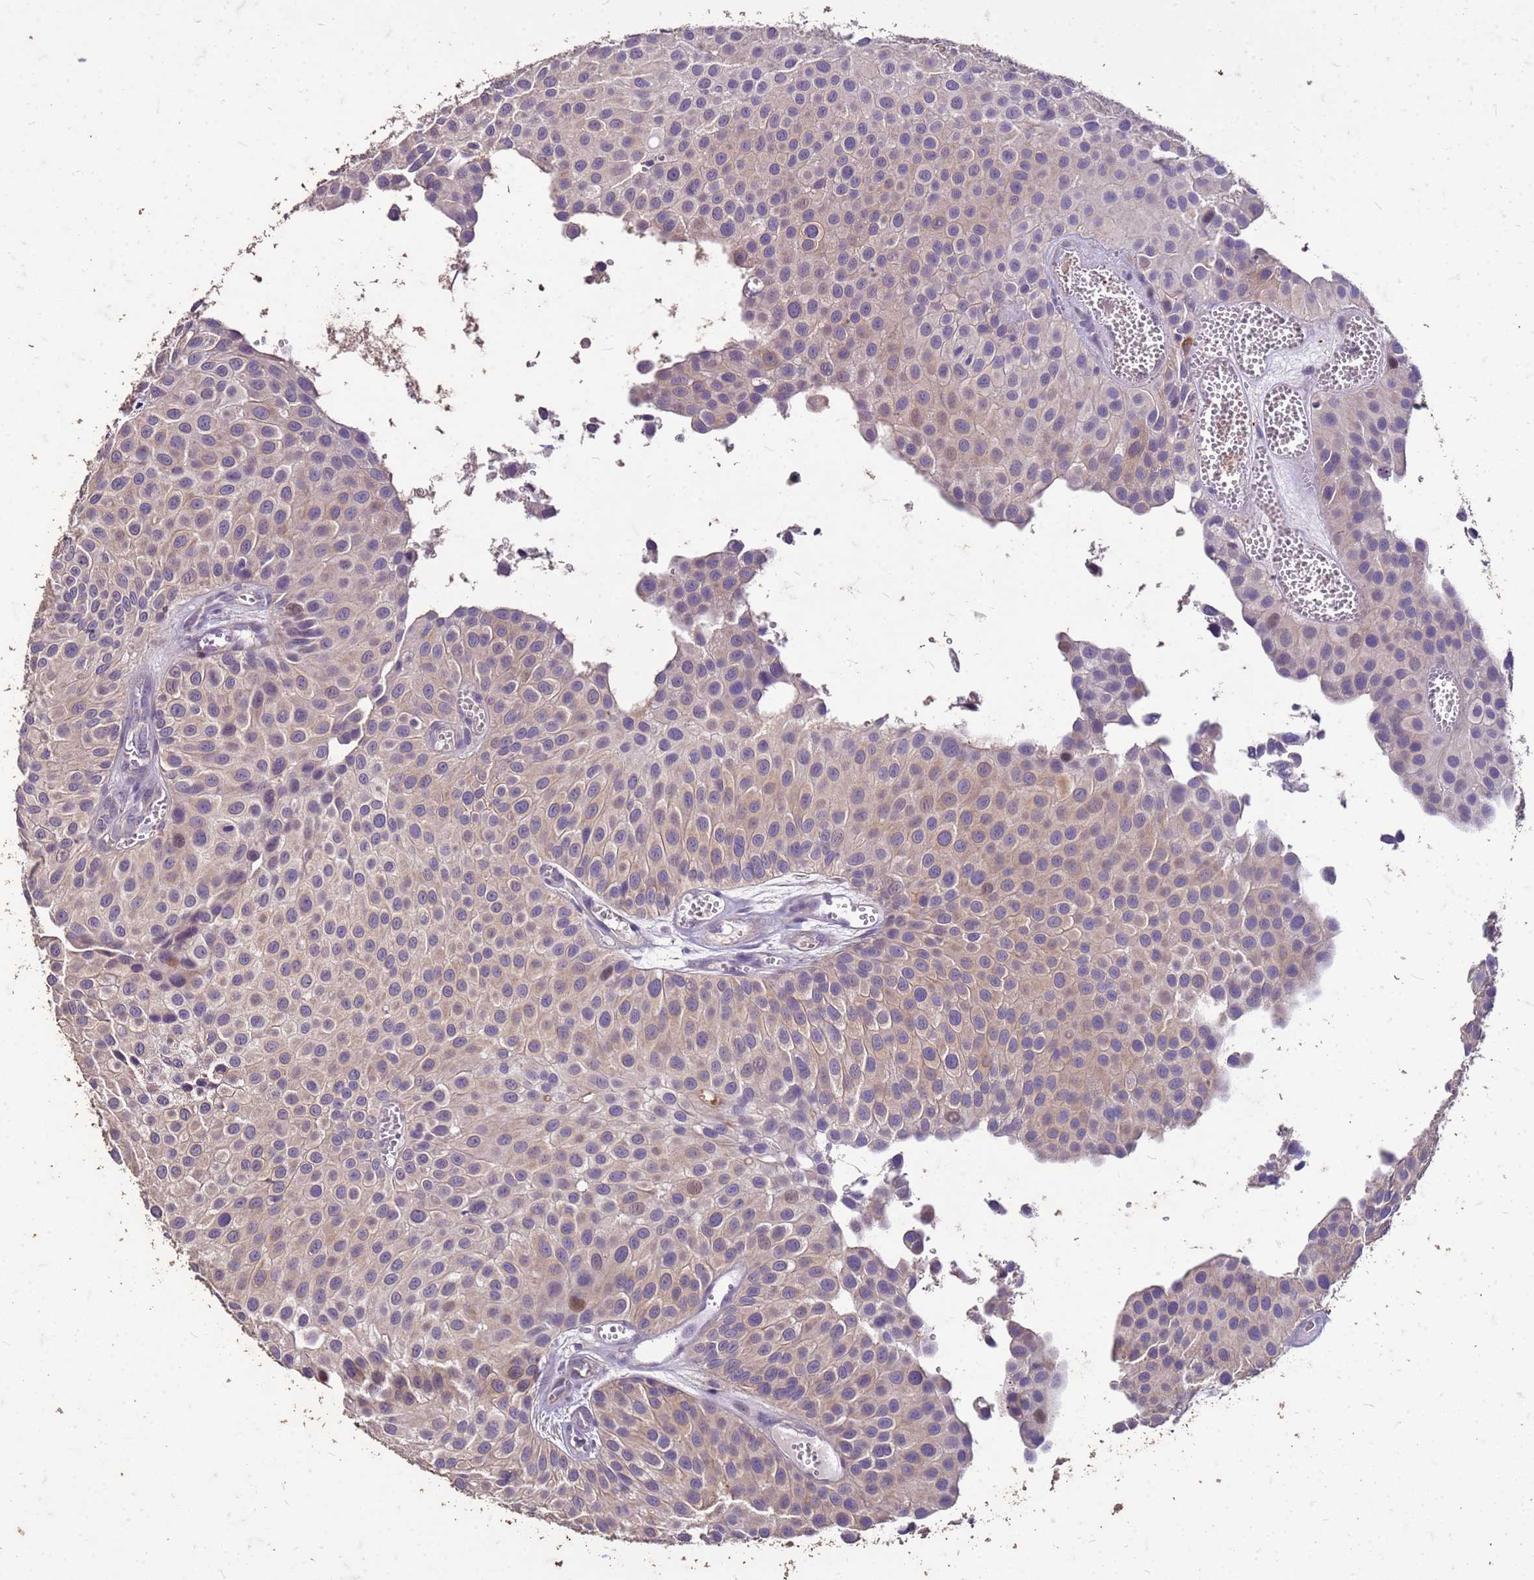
{"staining": {"intensity": "weak", "quantity": "<25%", "location": "cytoplasmic/membranous,nuclear"}, "tissue": "urothelial cancer", "cell_type": "Tumor cells", "image_type": "cancer", "snomed": [{"axis": "morphology", "description": "Urothelial carcinoma, Low grade"}, {"axis": "topography", "description": "Urinary bladder"}], "caption": "There is no significant staining in tumor cells of low-grade urothelial carcinoma.", "gene": "FAM184B", "patient": {"sex": "male", "age": 88}}